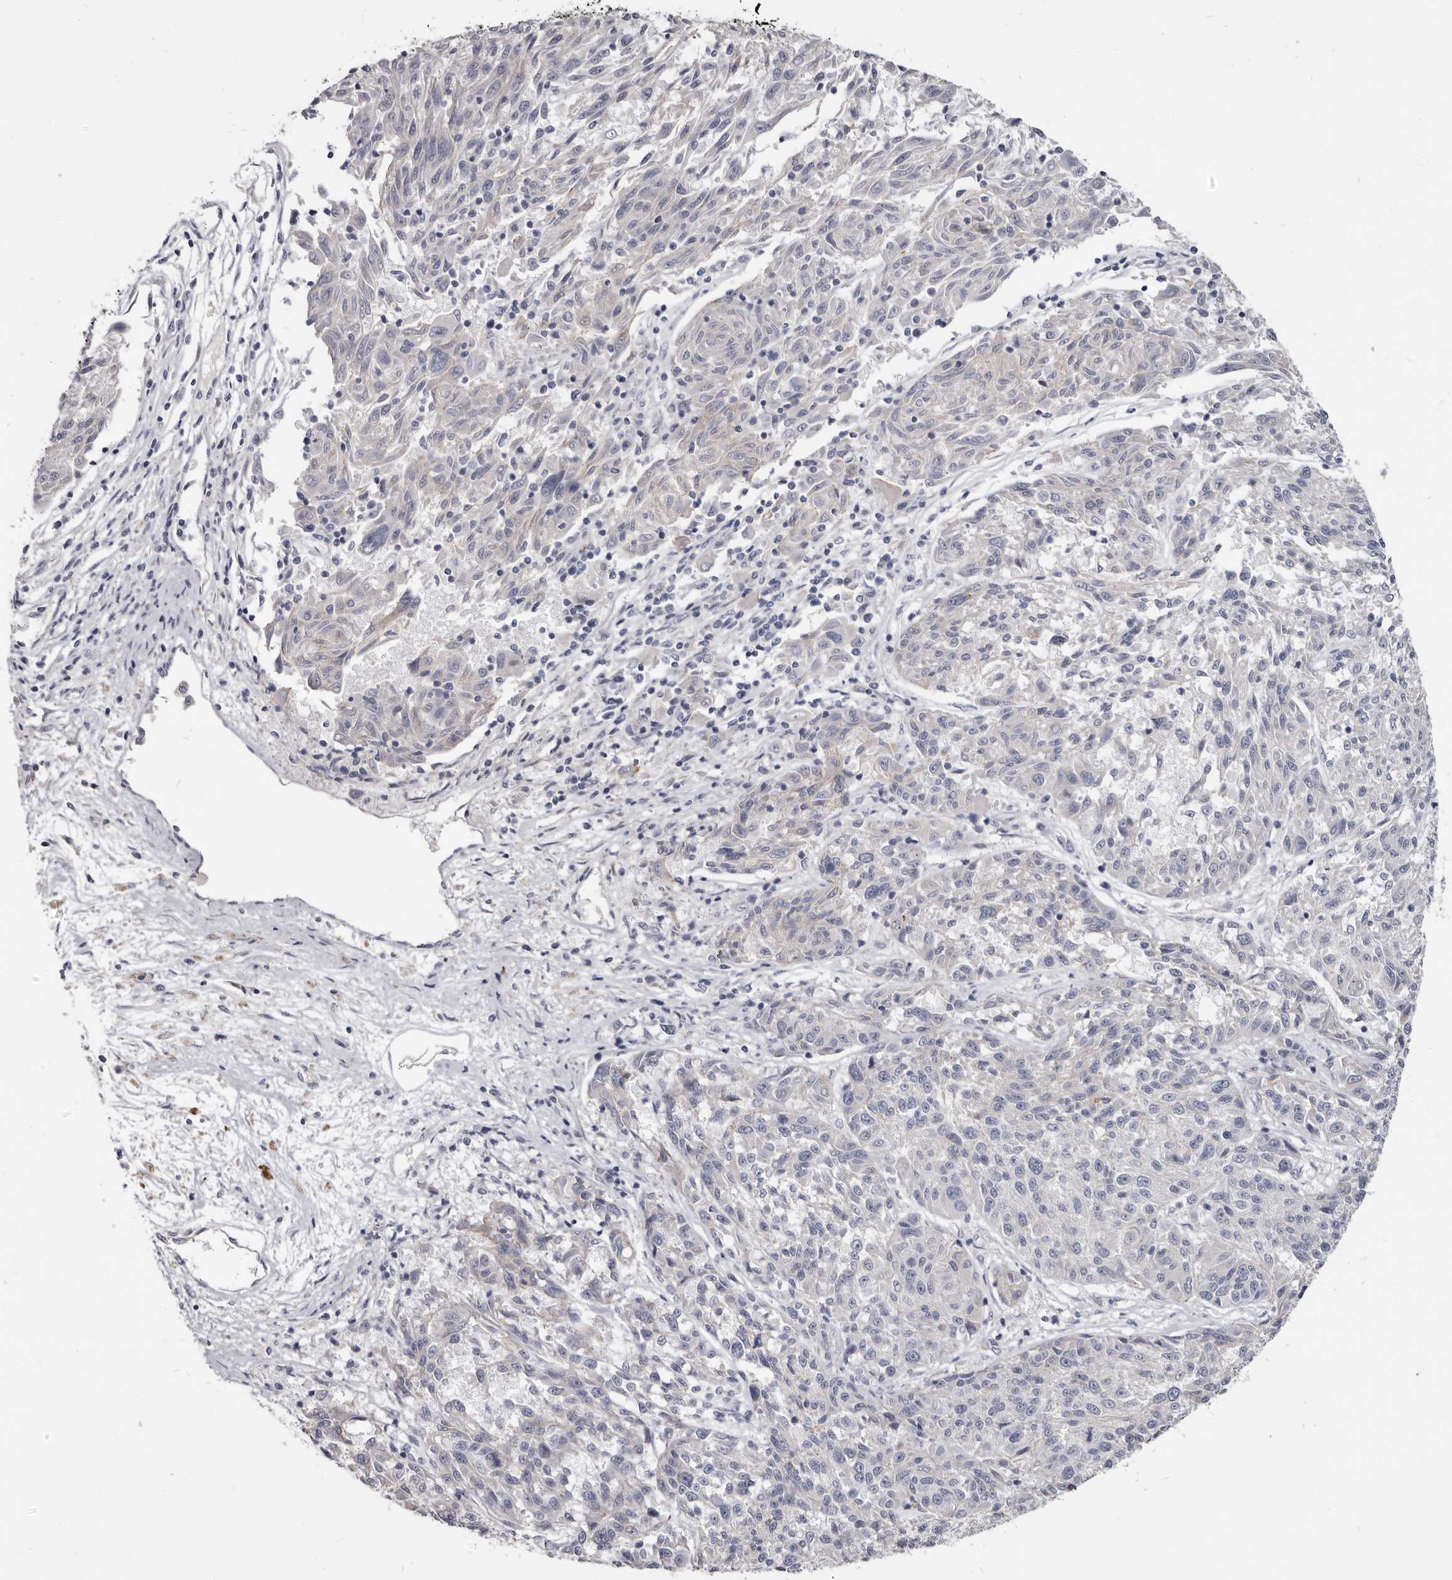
{"staining": {"intensity": "negative", "quantity": "none", "location": "none"}, "tissue": "melanoma", "cell_type": "Tumor cells", "image_type": "cancer", "snomed": [{"axis": "morphology", "description": "Malignant melanoma, NOS"}, {"axis": "topography", "description": "Skin"}], "caption": "Immunohistochemistry (IHC) photomicrograph of human malignant melanoma stained for a protein (brown), which exhibits no staining in tumor cells.", "gene": "CGN", "patient": {"sex": "male", "age": 53}}